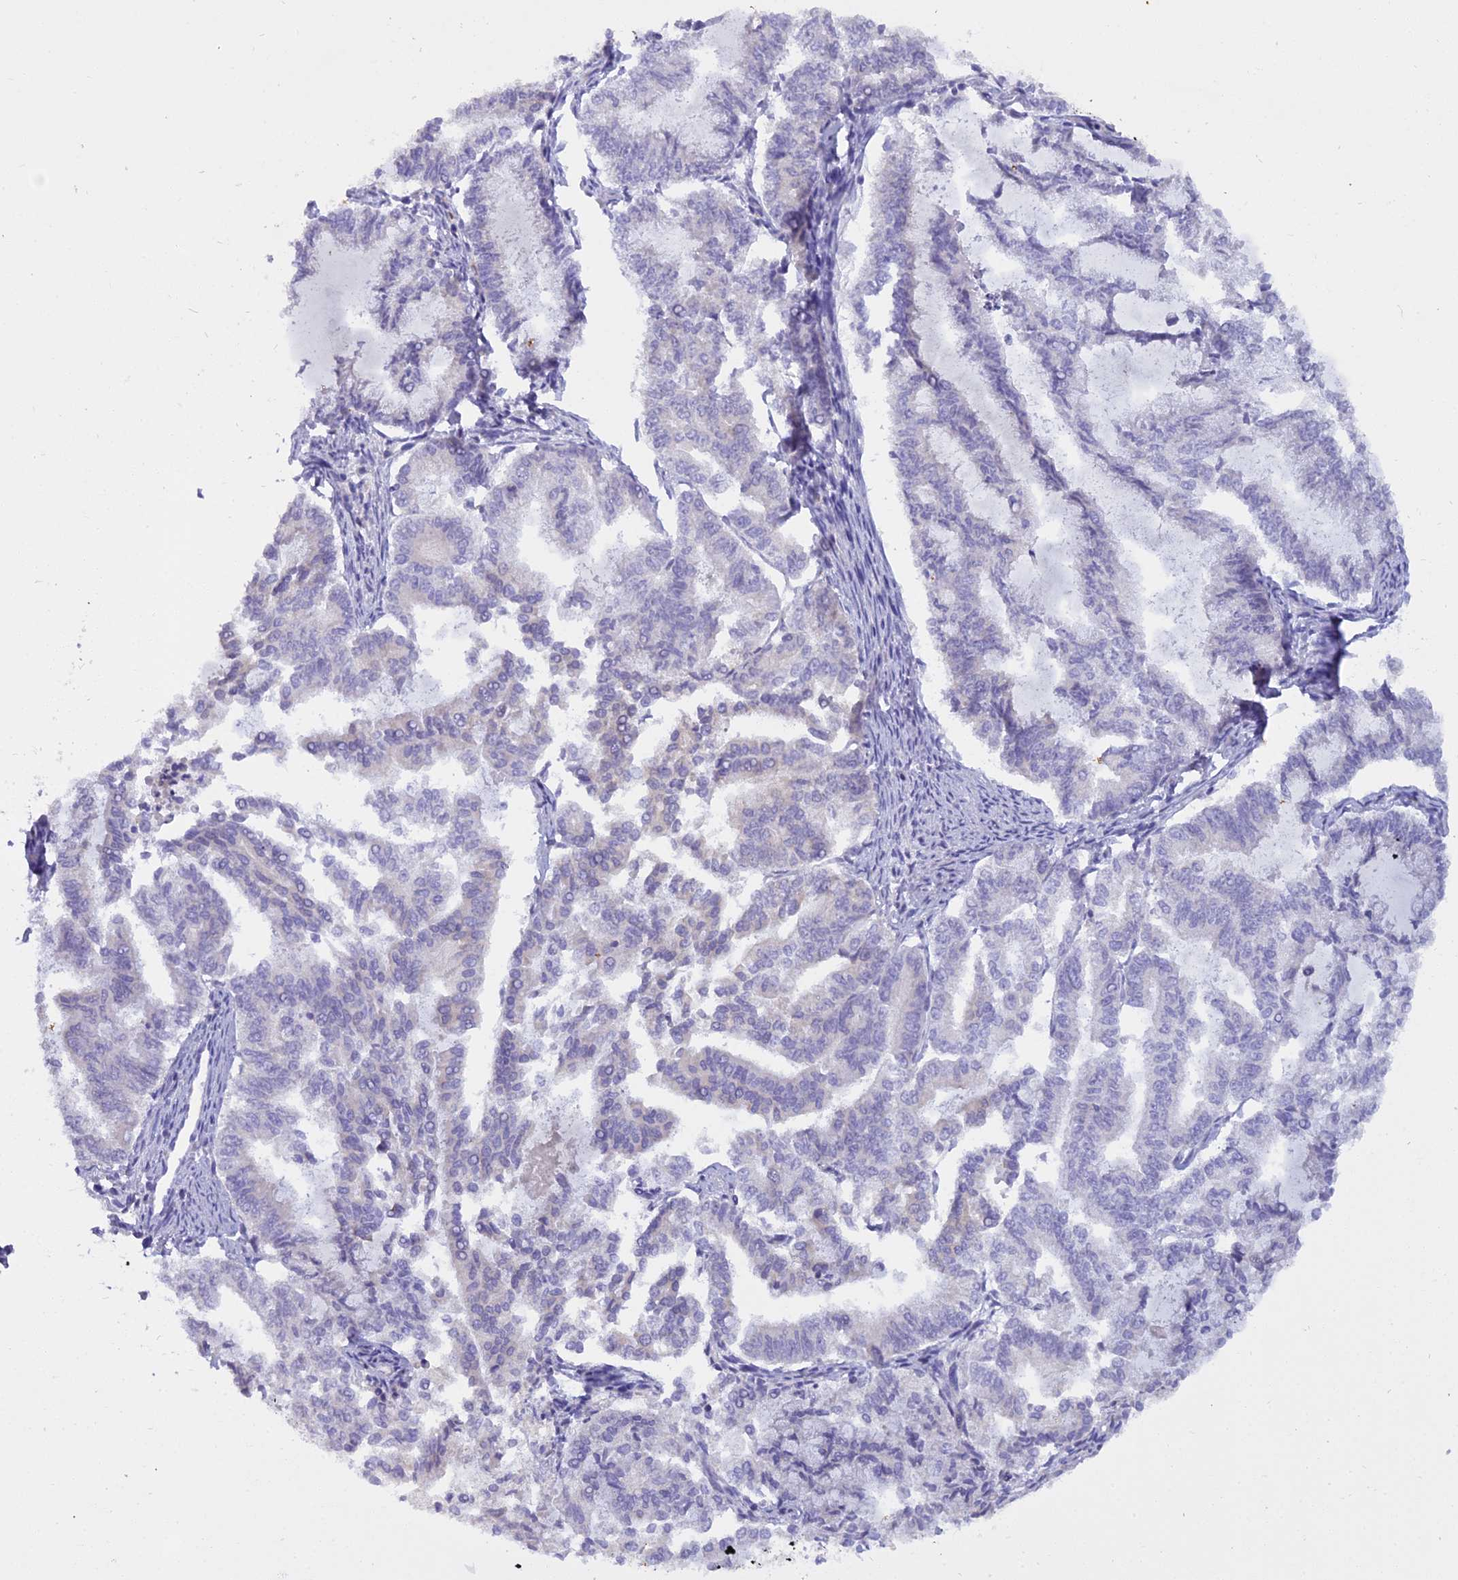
{"staining": {"intensity": "negative", "quantity": "none", "location": "none"}, "tissue": "endometrial cancer", "cell_type": "Tumor cells", "image_type": "cancer", "snomed": [{"axis": "morphology", "description": "Adenocarcinoma, NOS"}, {"axis": "topography", "description": "Endometrium"}], "caption": "Micrograph shows no protein expression in tumor cells of adenocarcinoma (endometrial) tissue.", "gene": "BLNK", "patient": {"sex": "female", "age": 79}}